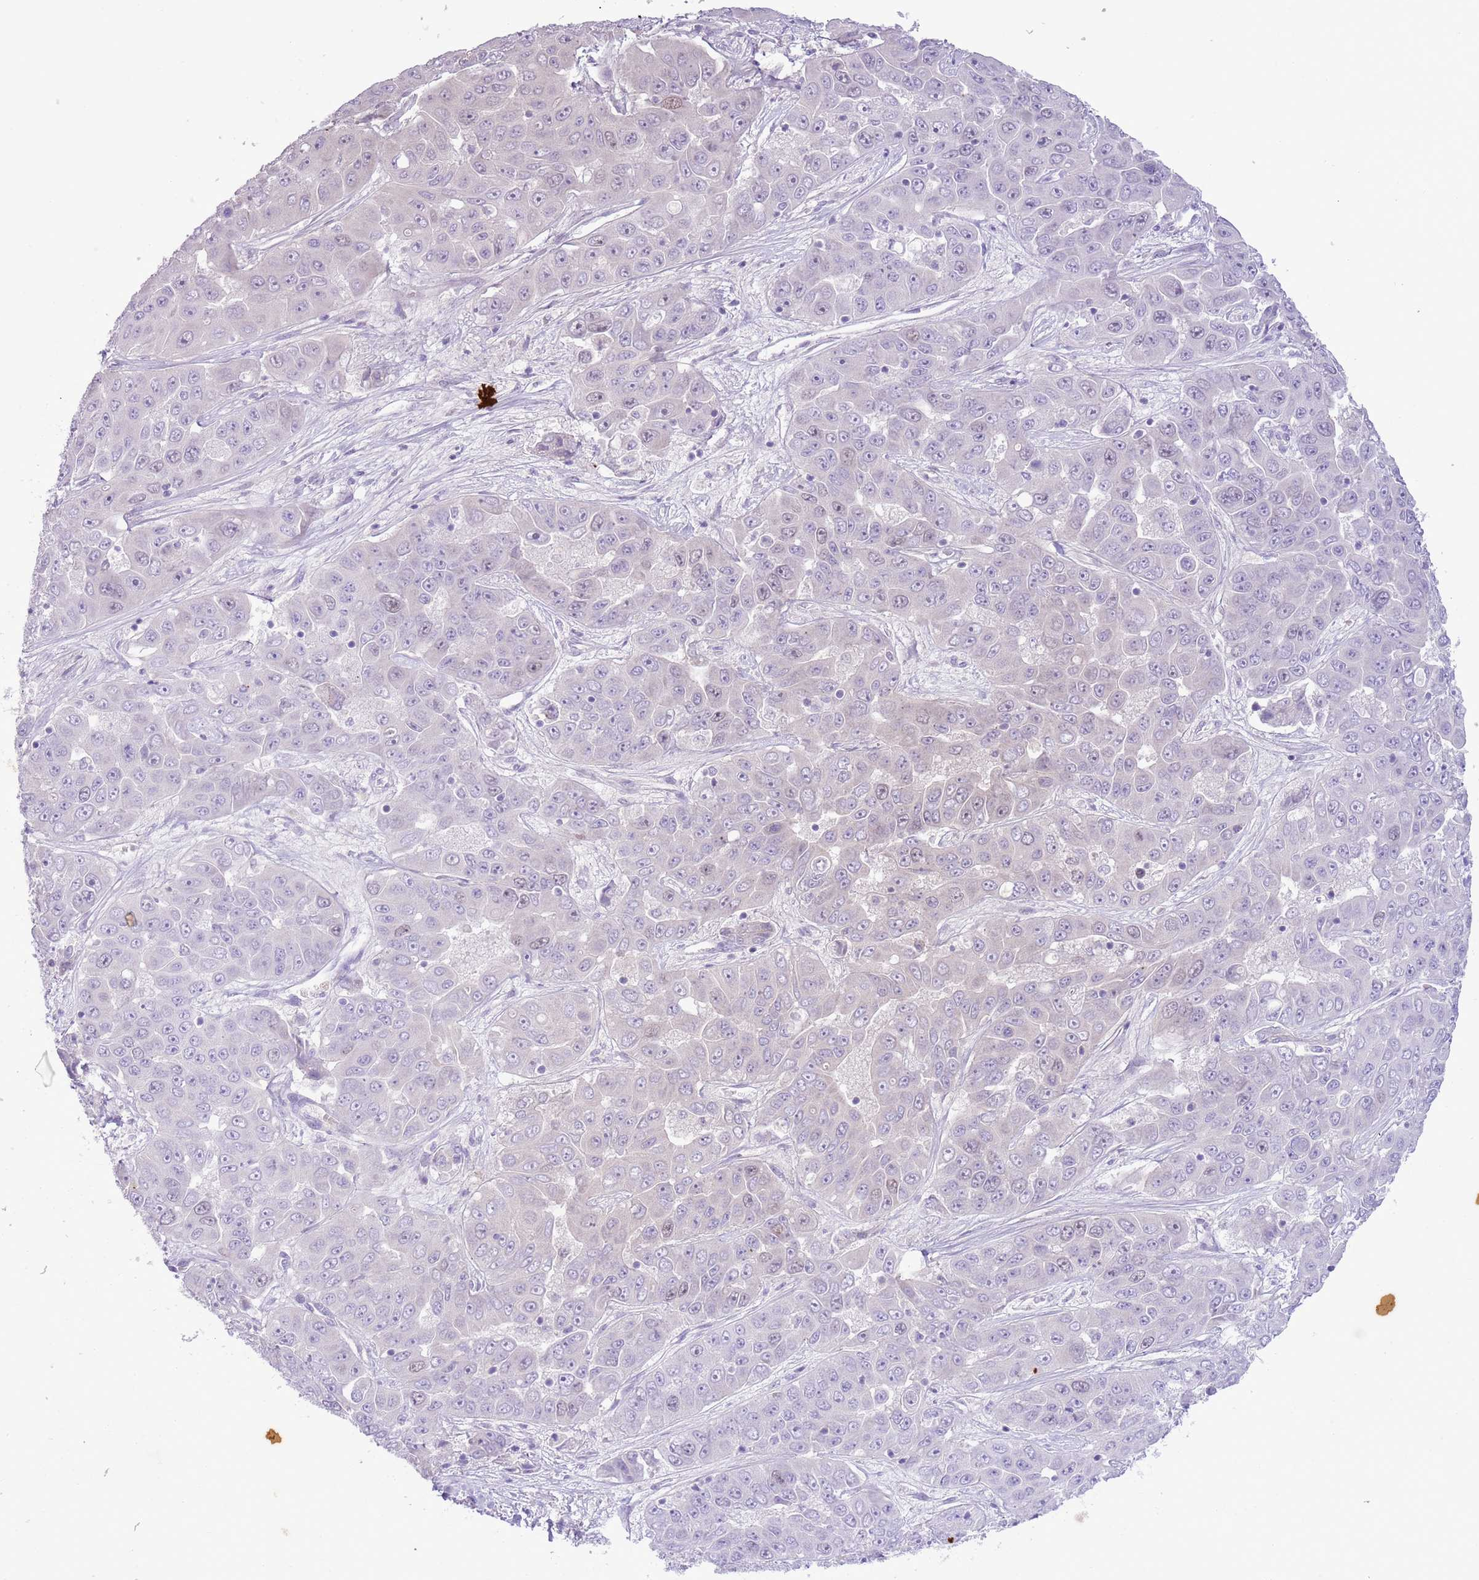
{"staining": {"intensity": "negative", "quantity": "none", "location": "none"}, "tissue": "liver cancer", "cell_type": "Tumor cells", "image_type": "cancer", "snomed": [{"axis": "morphology", "description": "Cholangiocarcinoma"}, {"axis": "topography", "description": "Liver"}], "caption": "Liver cancer was stained to show a protein in brown. There is no significant staining in tumor cells. (DAB (3,3'-diaminobenzidine) immunohistochemistry (IHC) visualized using brightfield microscopy, high magnification).", "gene": "GMNN", "patient": {"sex": "female", "age": 52}}